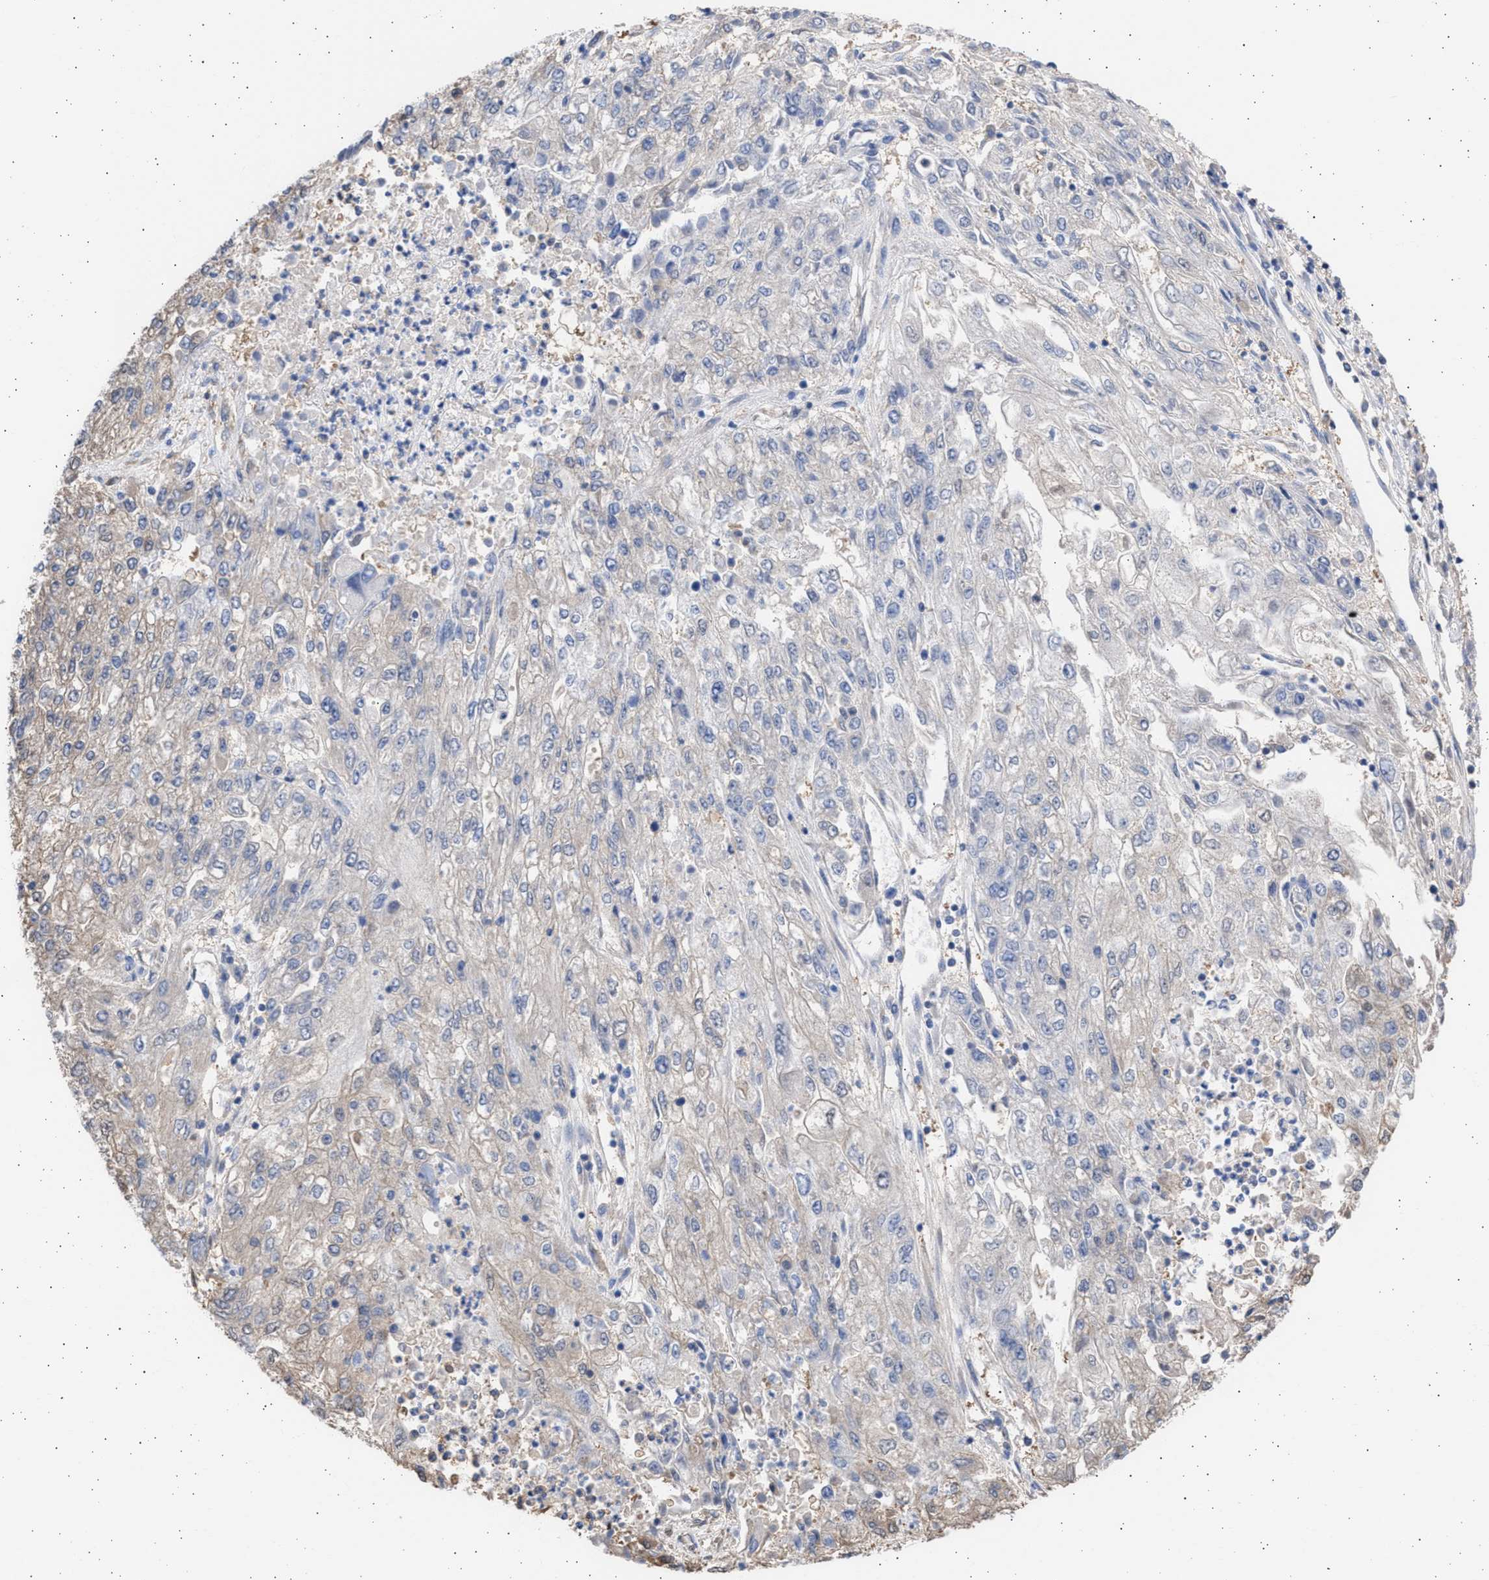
{"staining": {"intensity": "negative", "quantity": "none", "location": "none"}, "tissue": "endometrial cancer", "cell_type": "Tumor cells", "image_type": "cancer", "snomed": [{"axis": "morphology", "description": "Adenocarcinoma, NOS"}, {"axis": "topography", "description": "Endometrium"}], "caption": "A high-resolution micrograph shows immunohistochemistry (IHC) staining of adenocarcinoma (endometrial), which demonstrates no significant positivity in tumor cells.", "gene": "ALDOC", "patient": {"sex": "female", "age": 49}}